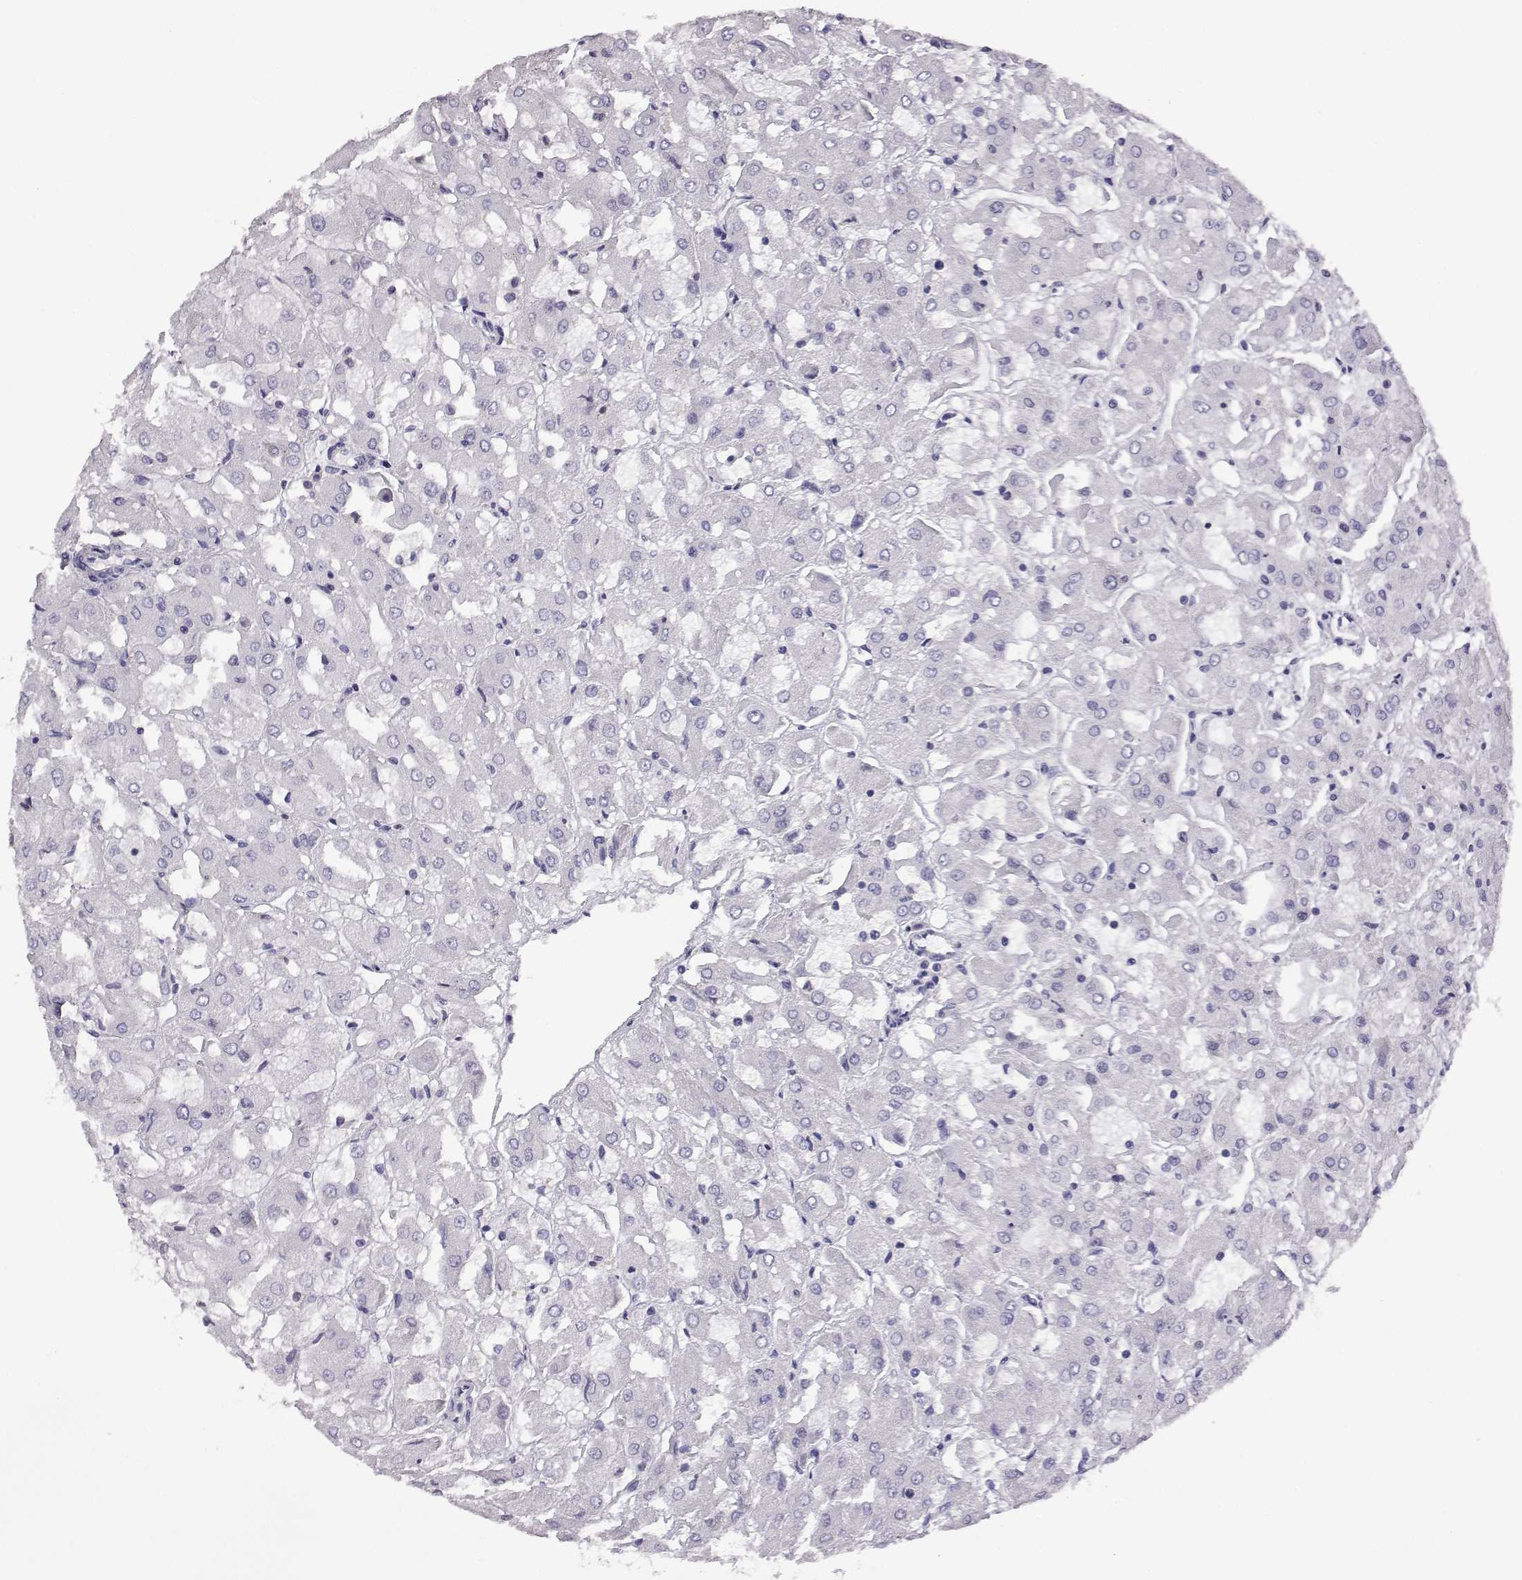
{"staining": {"intensity": "negative", "quantity": "none", "location": "none"}, "tissue": "renal cancer", "cell_type": "Tumor cells", "image_type": "cancer", "snomed": [{"axis": "morphology", "description": "Adenocarcinoma, NOS"}, {"axis": "topography", "description": "Kidney"}], "caption": "This is an immunohistochemistry image of renal cancer (adenocarcinoma). There is no positivity in tumor cells.", "gene": "AKR1B1", "patient": {"sex": "male", "age": 72}}